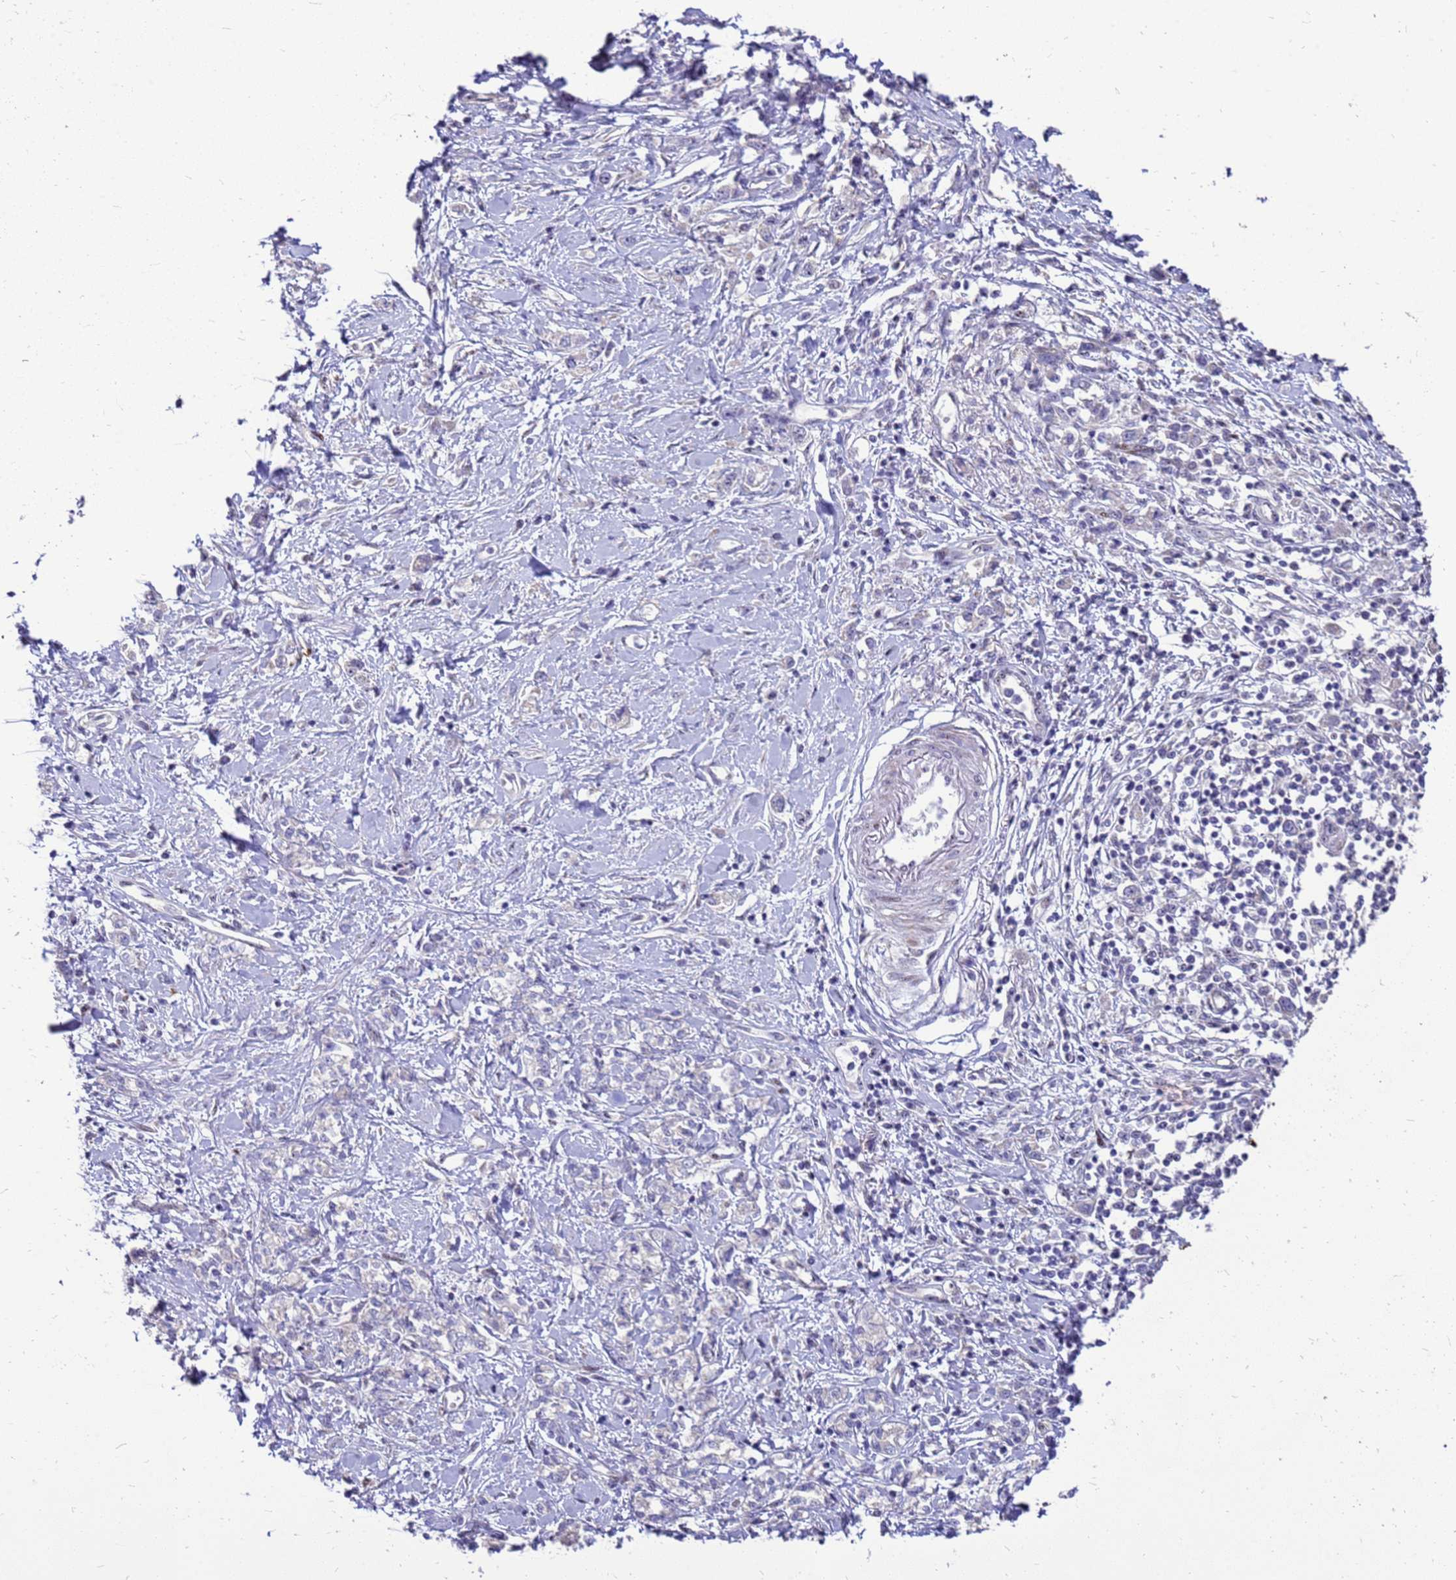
{"staining": {"intensity": "negative", "quantity": "none", "location": "none"}, "tissue": "stomach cancer", "cell_type": "Tumor cells", "image_type": "cancer", "snomed": [{"axis": "morphology", "description": "Adenocarcinoma, NOS"}, {"axis": "topography", "description": "Stomach"}], "caption": "Stomach adenocarcinoma was stained to show a protein in brown. There is no significant staining in tumor cells.", "gene": "RSPO1", "patient": {"sex": "female", "age": 76}}